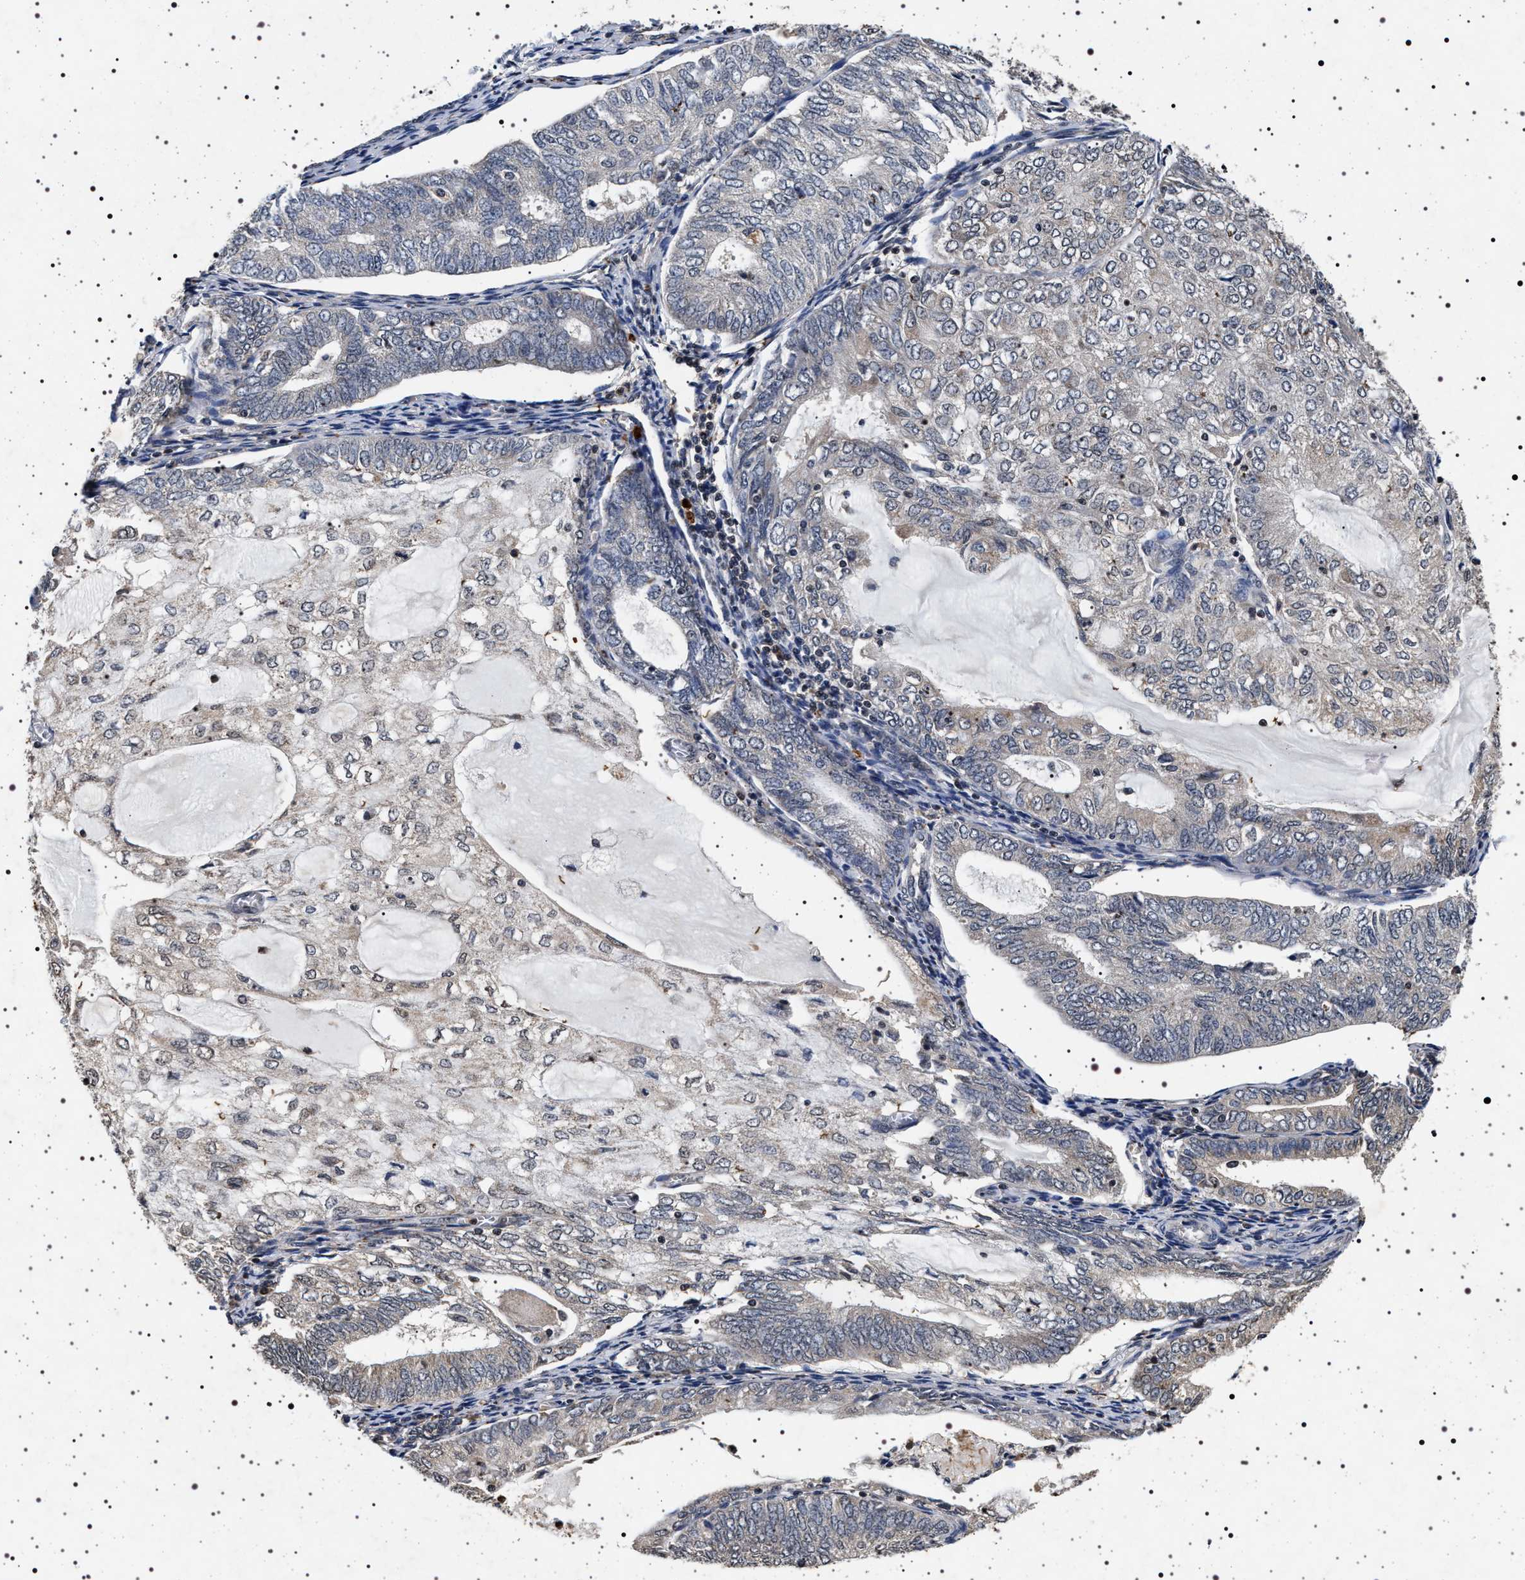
{"staining": {"intensity": "negative", "quantity": "none", "location": "none"}, "tissue": "endometrial cancer", "cell_type": "Tumor cells", "image_type": "cancer", "snomed": [{"axis": "morphology", "description": "Adenocarcinoma, NOS"}, {"axis": "topography", "description": "Endometrium"}], "caption": "Tumor cells show no significant positivity in endometrial adenocarcinoma.", "gene": "CDKN1B", "patient": {"sex": "female", "age": 81}}